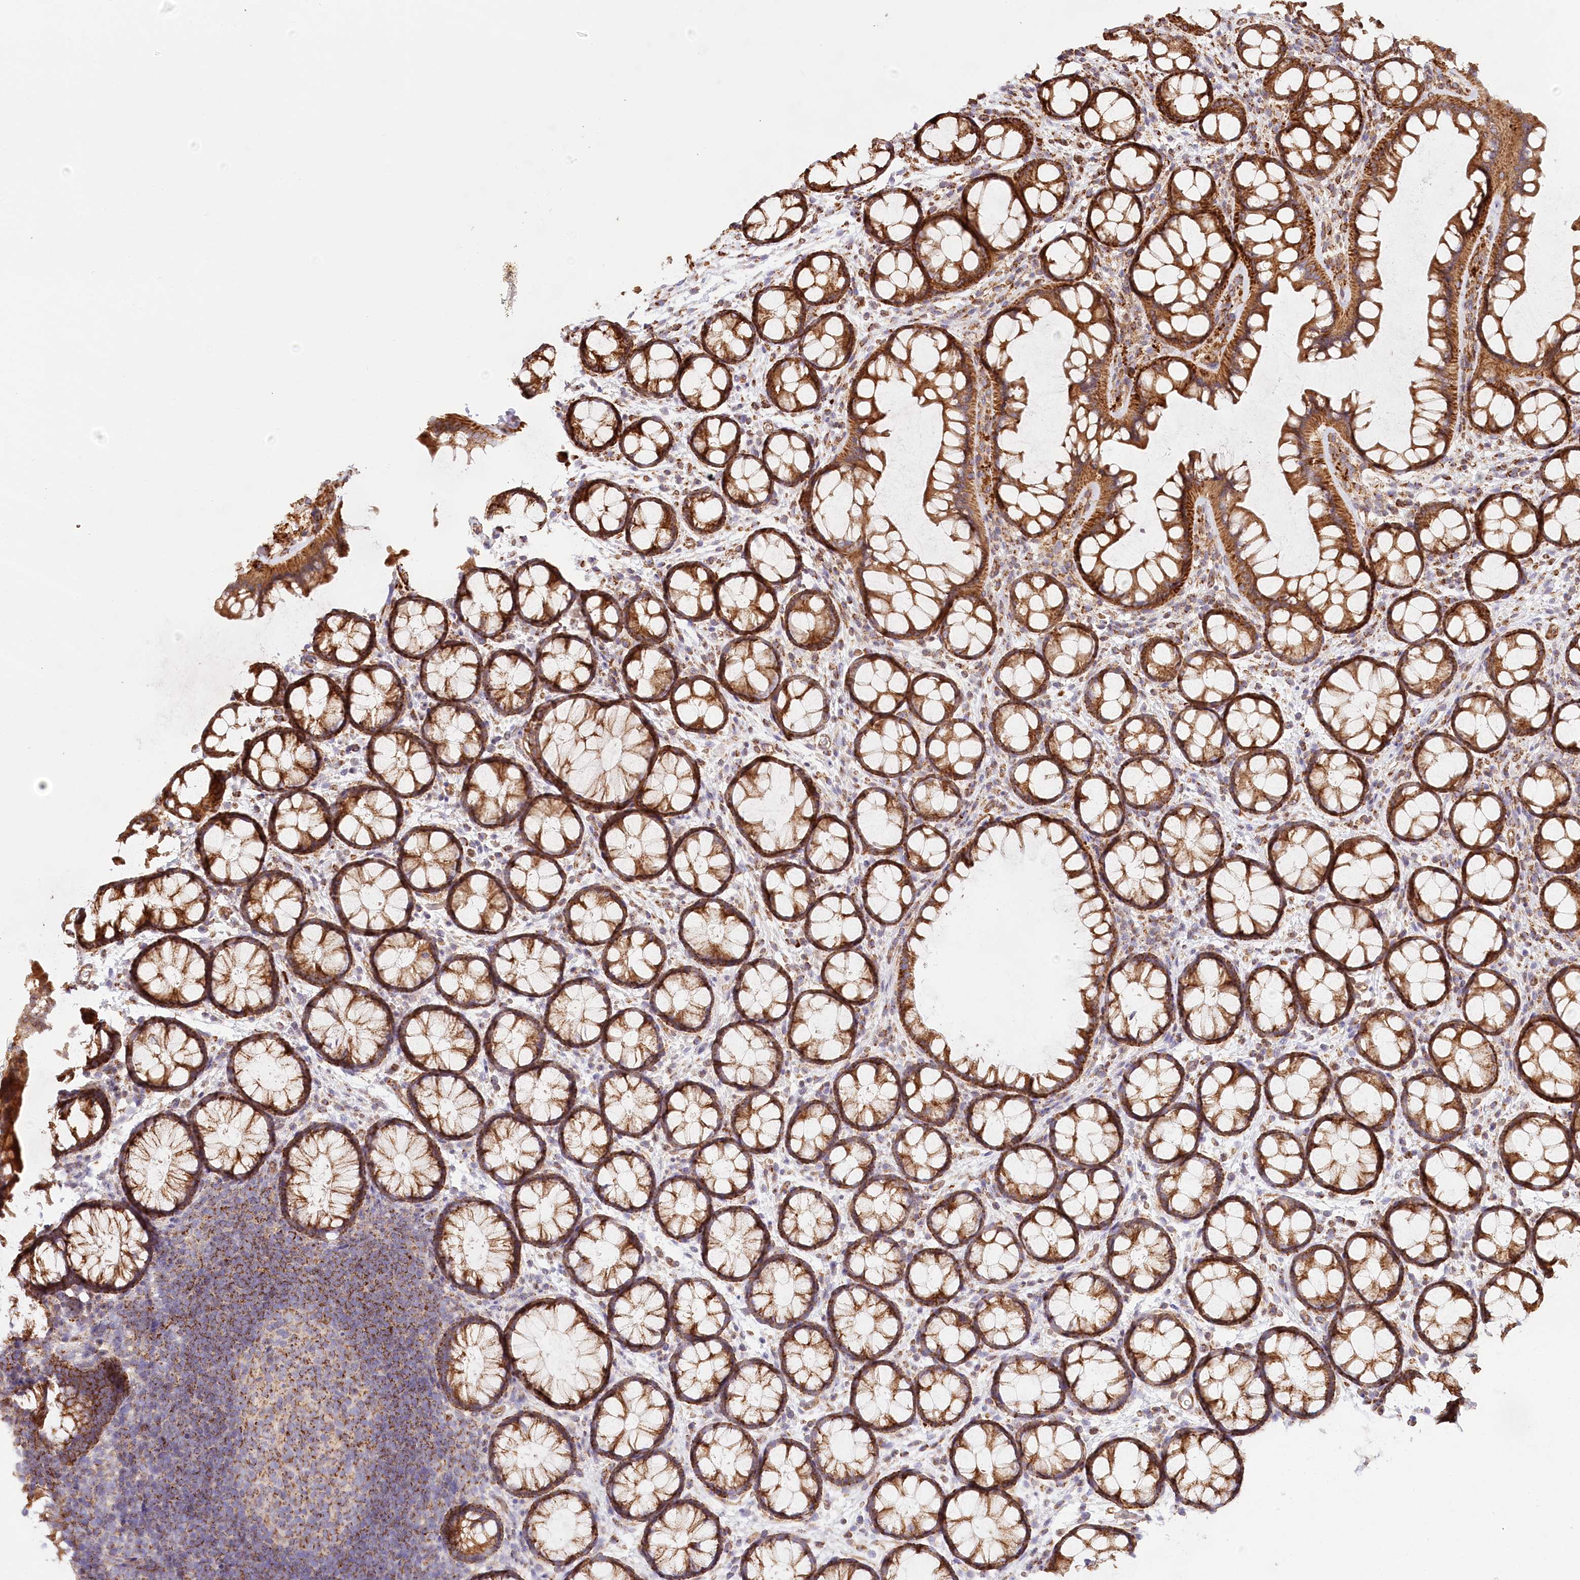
{"staining": {"intensity": "moderate", "quantity": ">75%", "location": "cytoplasmic/membranous"}, "tissue": "colon", "cell_type": "Endothelial cells", "image_type": "normal", "snomed": [{"axis": "morphology", "description": "Normal tissue, NOS"}, {"axis": "topography", "description": "Colon"}], "caption": "Immunohistochemistry (DAB) staining of normal human colon shows moderate cytoplasmic/membranous protein expression in about >75% of endothelial cells.", "gene": "UMPS", "patient": {"sex": "female", "age": 82}}